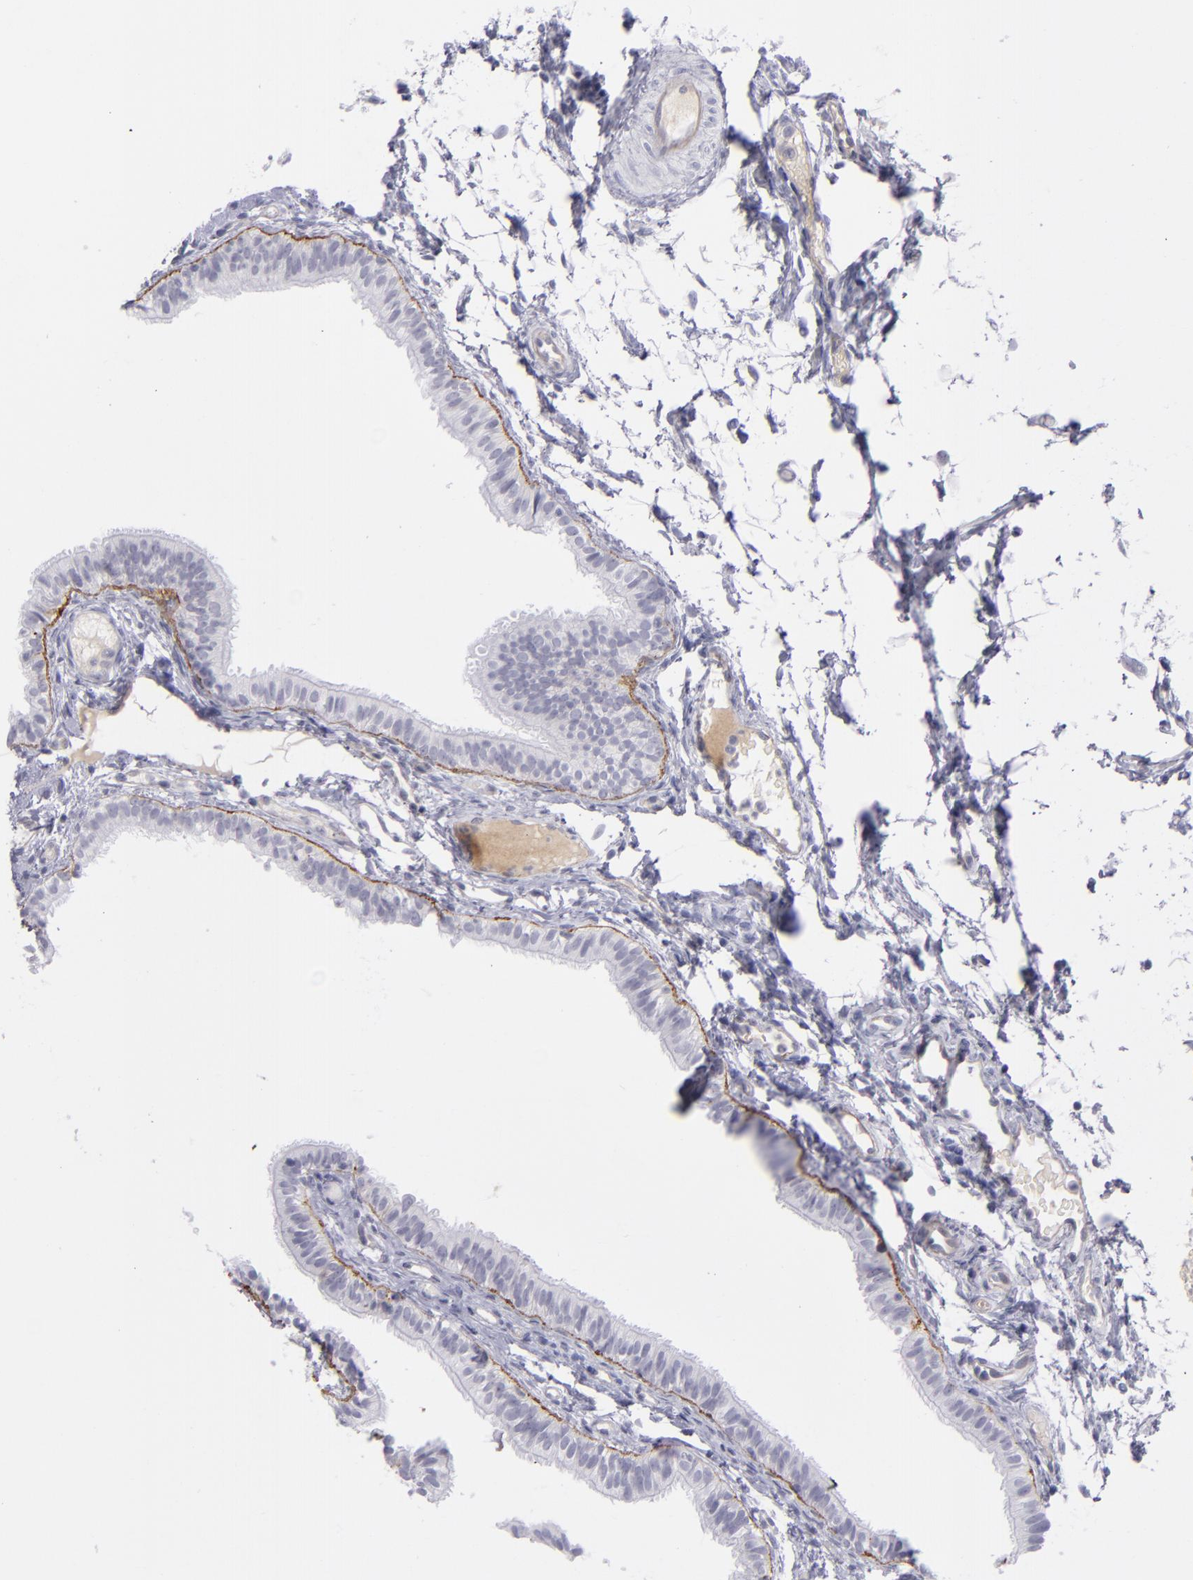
{"staining": {"intensity": "negative", "quantity": "none", "location": "none"}, "tissue": "fallopian tube", "cell_type": "Glandular cells", "image_type": "normal", "snomed": [{"axis": "morphology", "description": "Normal tissue, NOS"}, {"axis": "morphology", "description": "Dermoid, NOS"}, {"axis": "topography", "description": "Fallopian tube"}], "caption": "DAB immunohistochemical staining of benign fallopian tube shows no significant staining in glandular cells.", "gene": "ITGB4", "patient": {"sex": "female", "age": 33}}